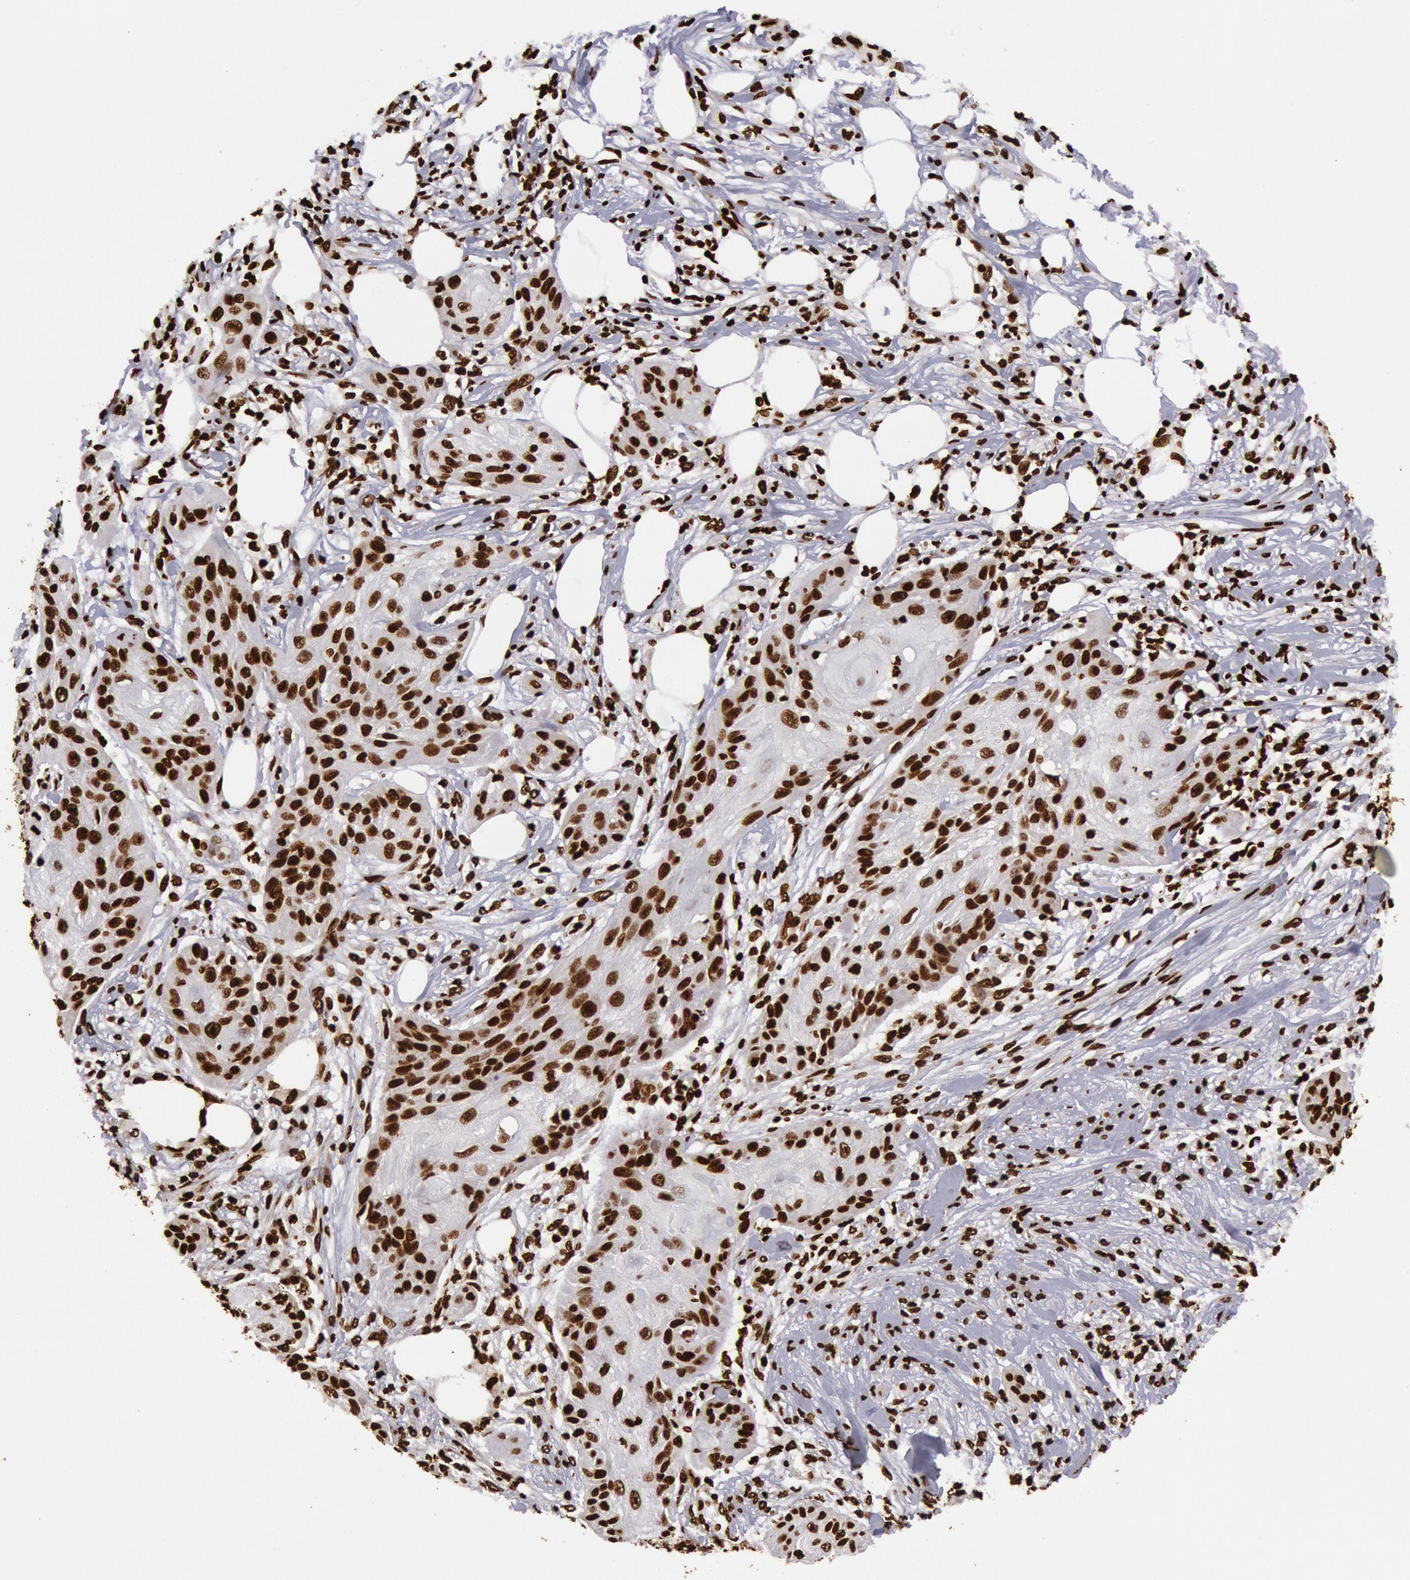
{"staining": {"intensity": "strong", "quantity": ">75%", "location": "nuclear"}, "tissue": "skin cancer", "cell_type": "Tumor cells", "image_type": "cancer", "snomed": [{"axis": "morphology", "description": "Squamous cell carcinoma, NOS"}, {"axis": "topography", "description": "Skin"}], "caption": "IHC of human skin cancer reveals high levels of strong nuclear staining in about >75% of tumor cells.", "gene": "H3-4", "patient": {"sex": "female", "age": 88}}